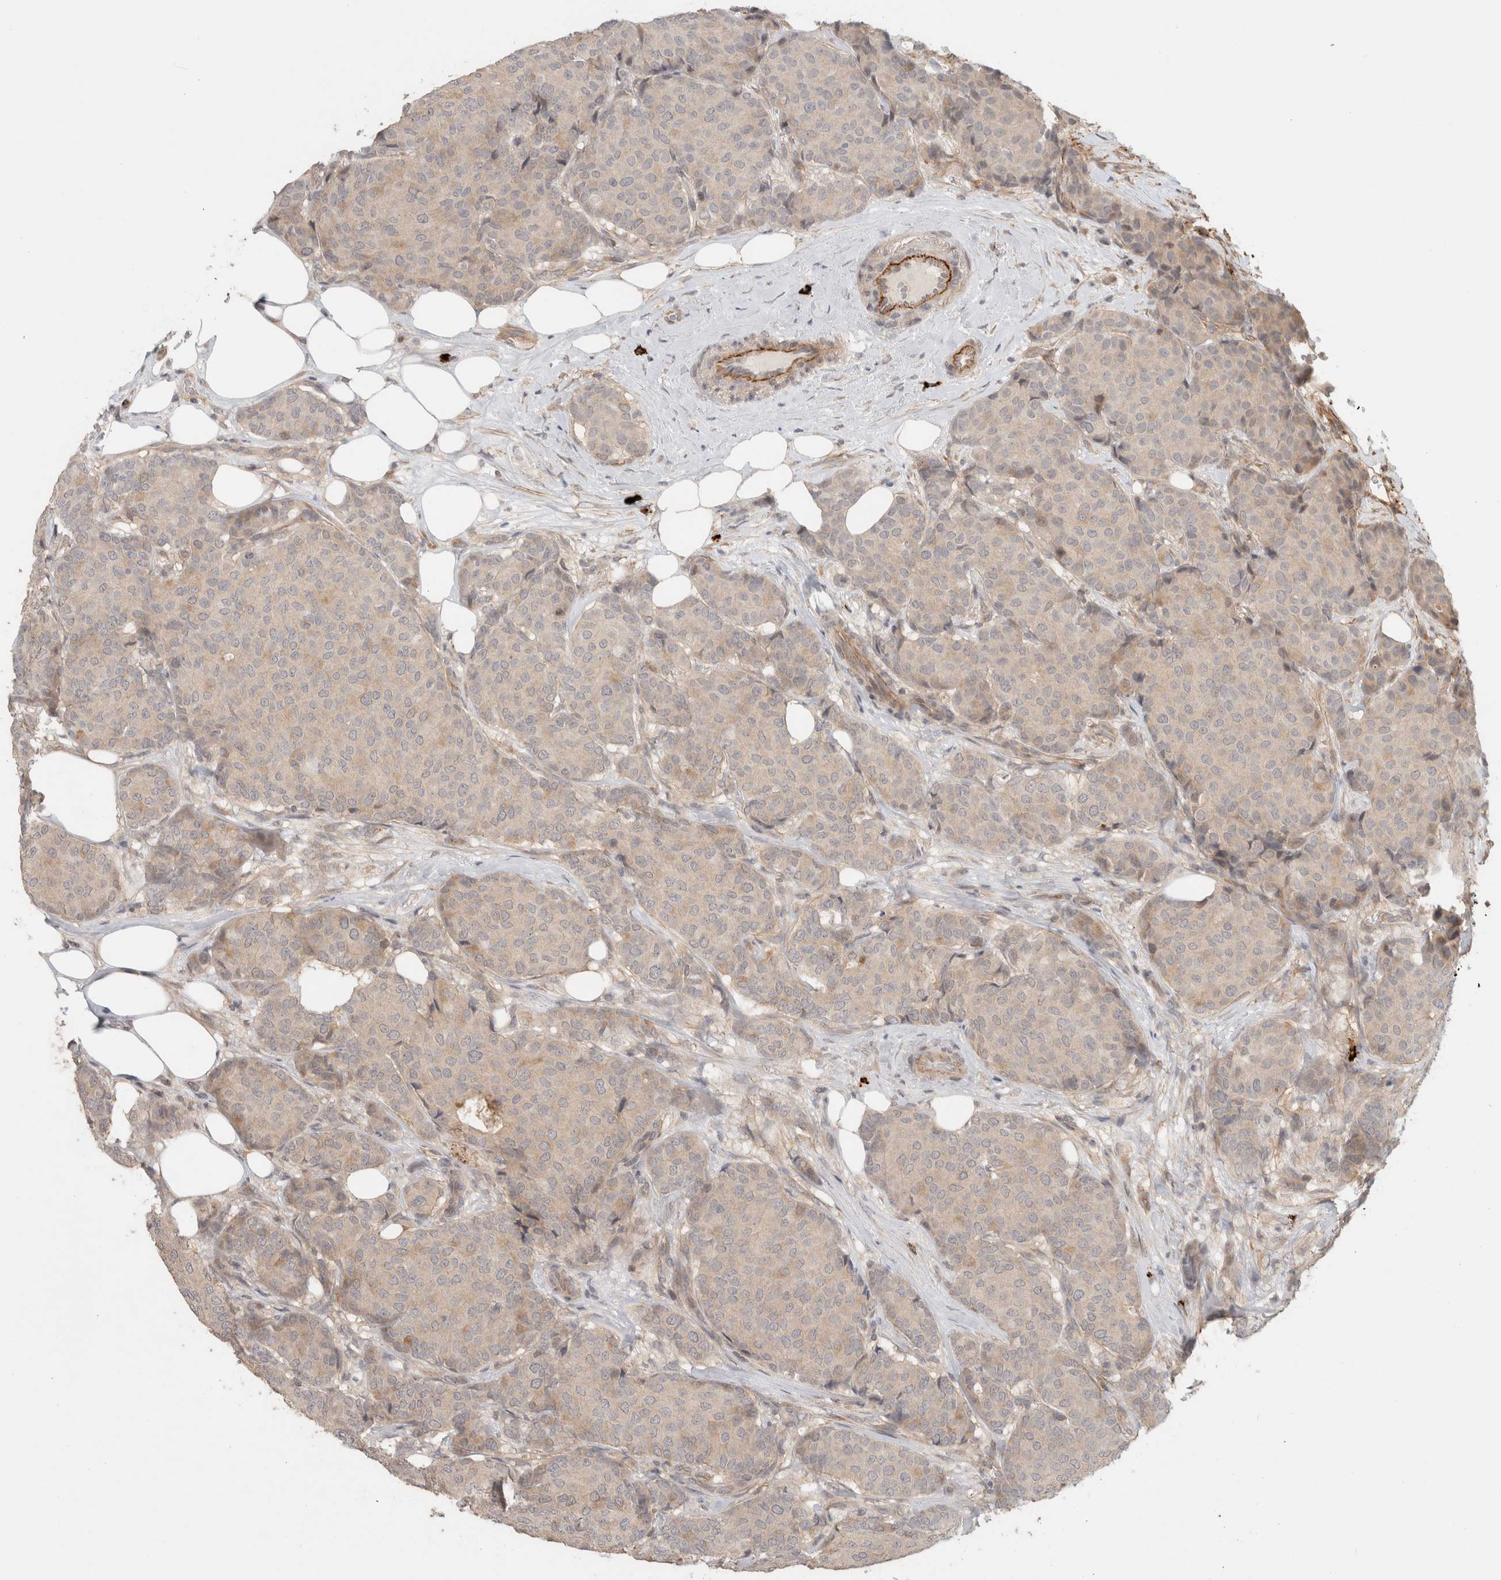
{"staining": {"intensity": "weak", "quantity": "<25%", "location": "cytoplasmic/membranous"}, "tissue": "breast cancer", "cell_type": "Tumor cells", "image_type": "cancer", "snomed": [{"axis": "morphology", "description": "Duct carcinoma"}, {"axis": "topography", "description": "Breast"}], "caption": "A histopathology image of breast cancer (intraductal carcinoma) stained for a protein exhibits no brown staining in tumor cells.", "gene": "HSPG2", "patient": {"sex": "female", "age": 75}}